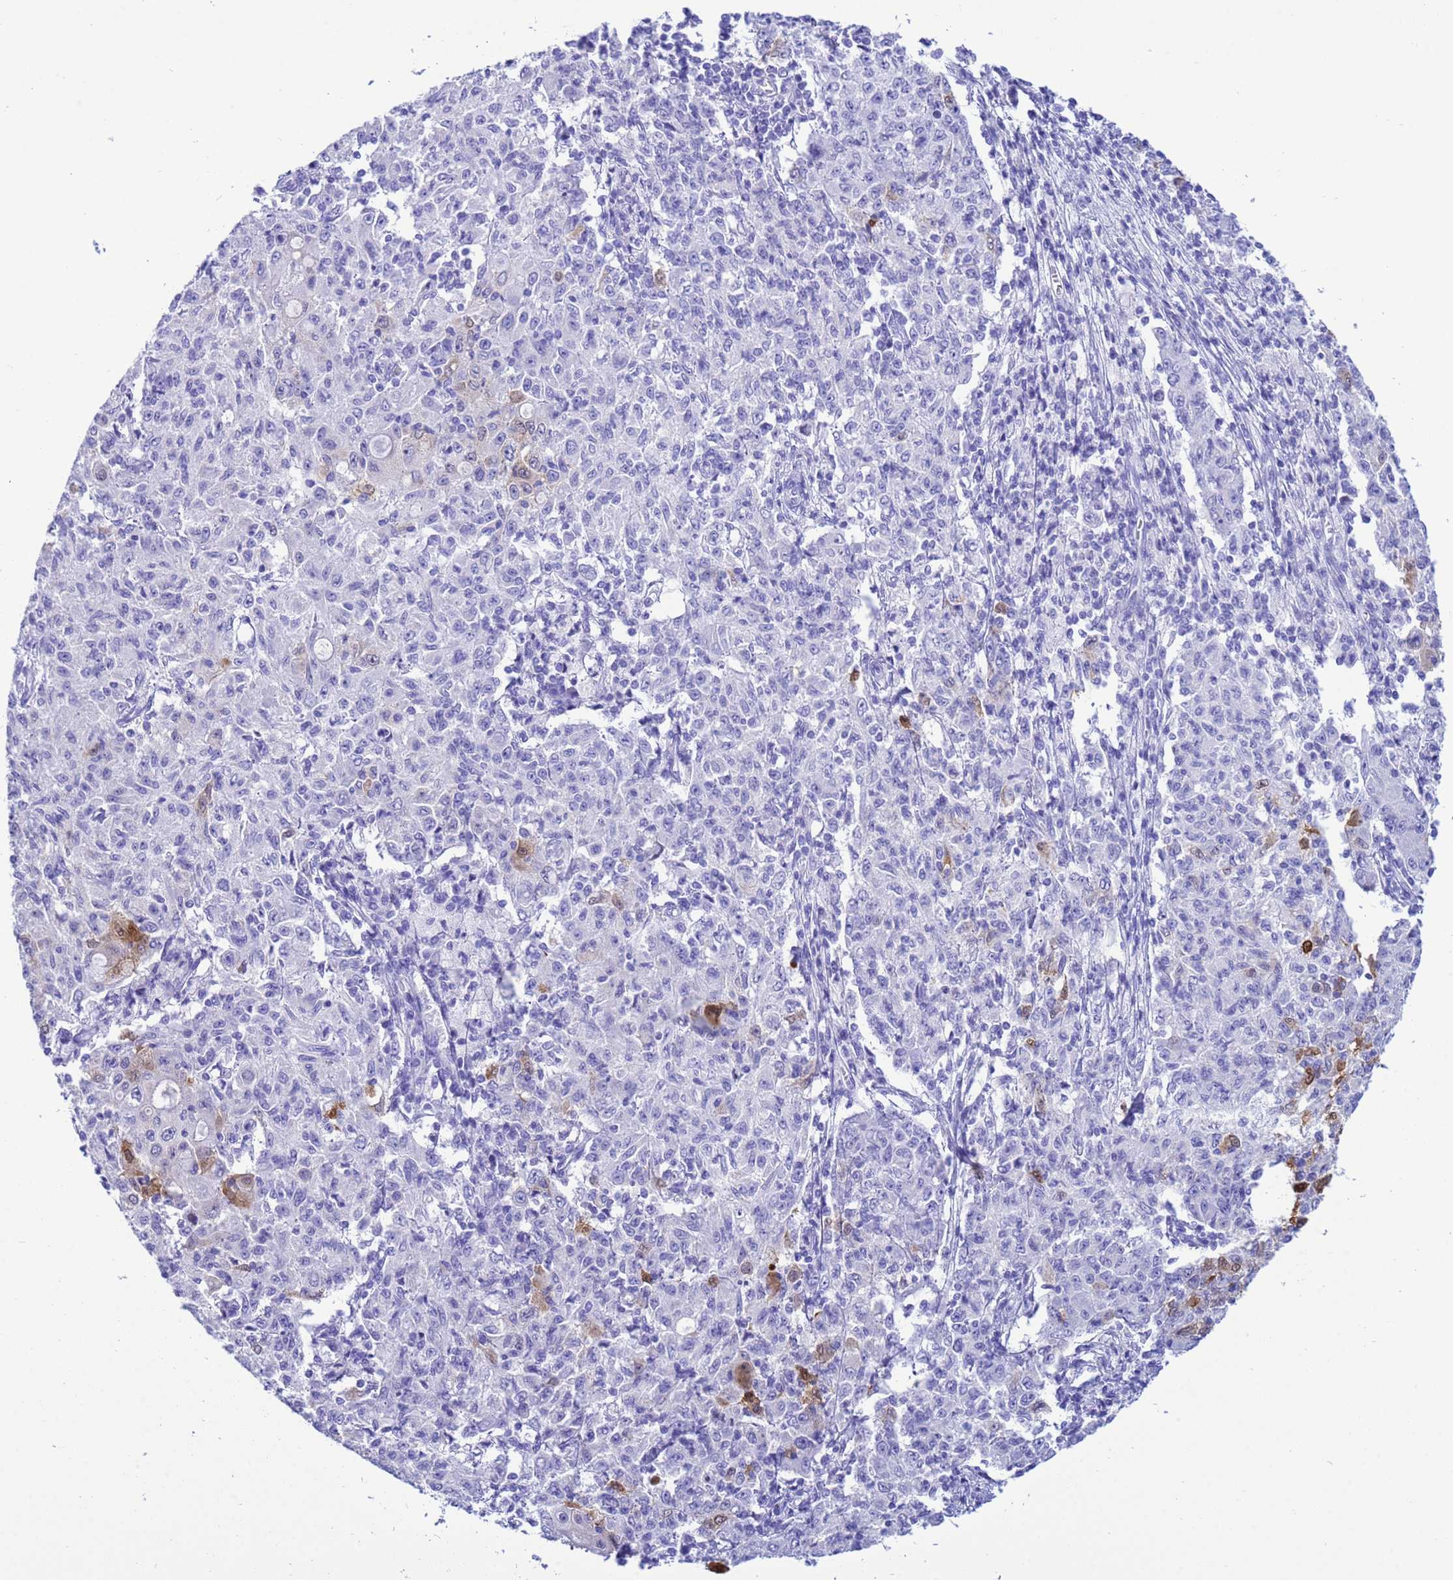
{"staining": {"intensity": "moderate", "quantity": "<25%", "location": "cytoplasmic/membranous,nuclear"}, "tissue": "ovarian cancer", "cell_type": "Tumor cells", "image_type": "cancer", "snomed": [{"axis": "morphology", "description": "Carcinoma, endometroid"}, {"axis": "topography", "description": "Ovary"}], "caption": "IHC micrograph of human ovarian endometroid carcinoma stained for a protein (brown), which shows low levels of moderate cytoplasmic/membranous and nuclear positivity in about <25% of tumor cells.", "gene": "AKR1C2", "patient": {"sex": "female", "age": 42}}